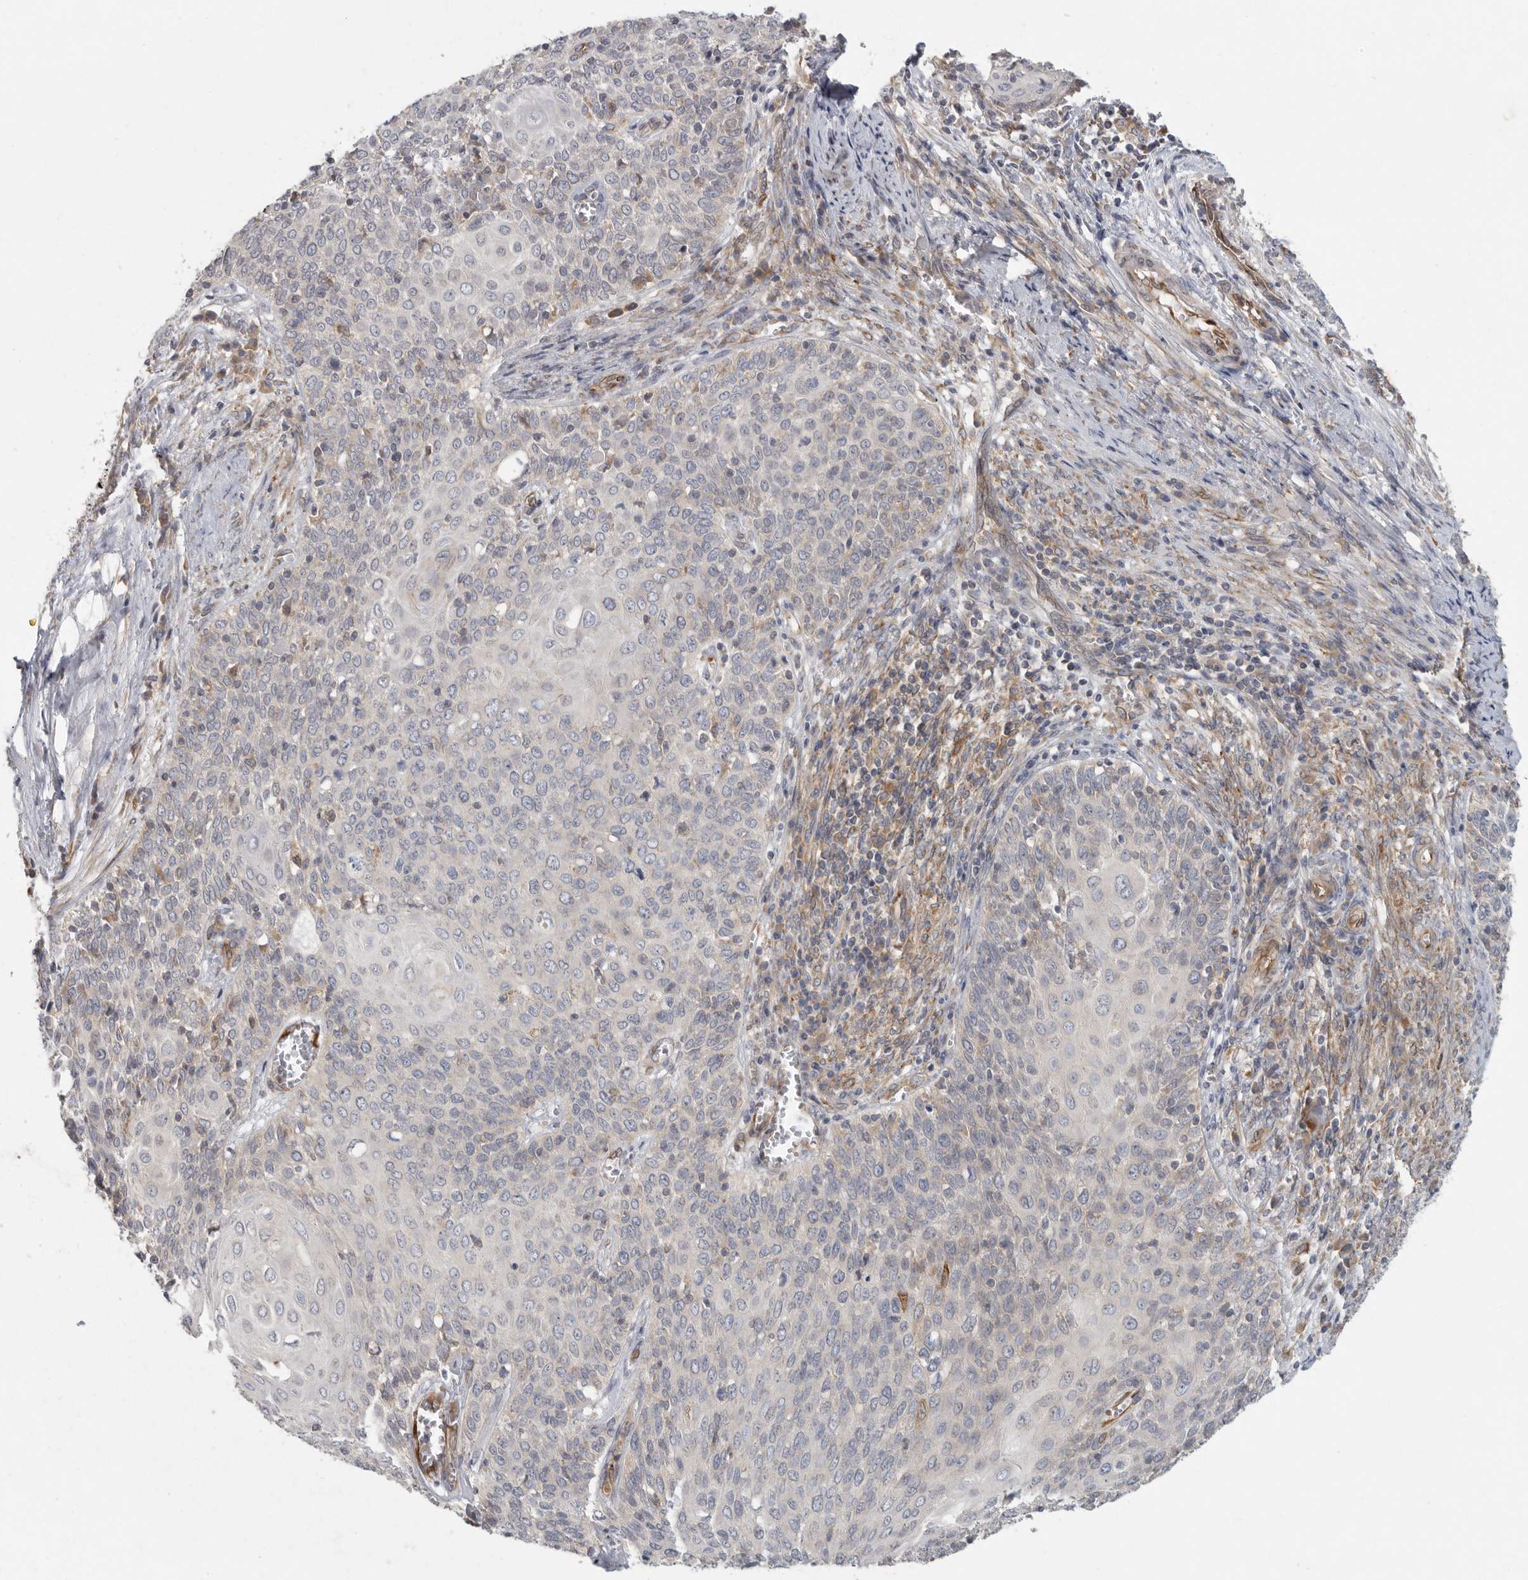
{"staining": {"intensity": "negative", "quantity": "none", "location": "none"}, "tissue": "cervical cancer", "cell_type": "Tumor cells", "image_type": "cancer", "snomed": [{"axis": "morphology", "description": "Squamous cell carcinoma, NOS"}, {"axis": "topography", "description": "Cervix"}], "caption": "High magnification brightfield microscopy of squamous cell carcinoma (cervical) stained with DAB (brown) and counterstained with hematoxylin (blue): tumor cells show no significant staining.", "gene": "BCAP29", "patient": {"sex": "female", "age": 39}}